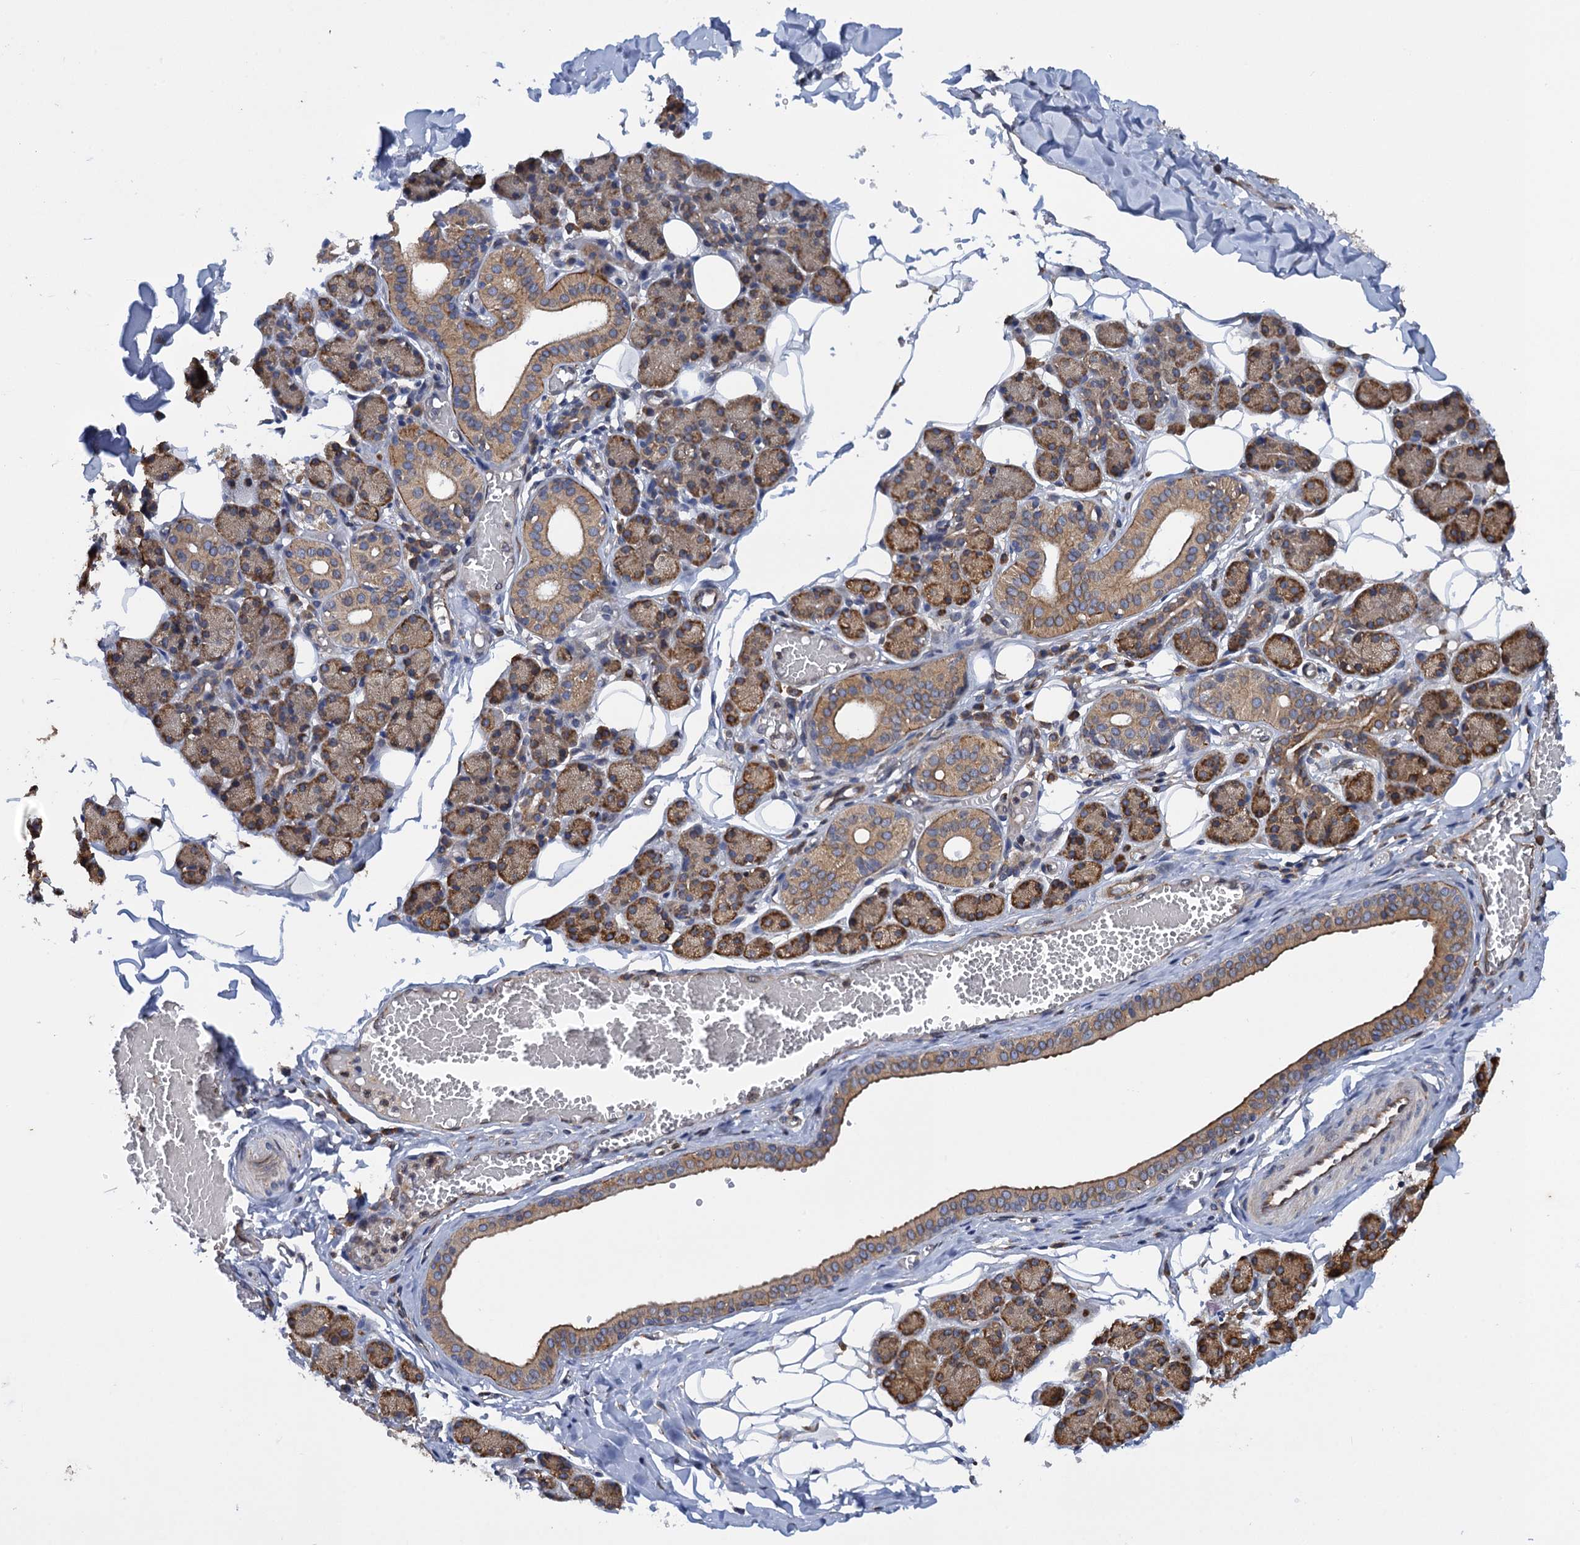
{"staining": {"intensity": "moderate", "quantity": "25%-75%", "location": "cytoplasmic/membranous"}, "tissue": "salivary gland", "cell_type": "Glandular cells", "image_type": "normal", "snomed": [{"axis": "morphology", "description": "Normal tissue, NOS"}, {"axis": "topography", "description": "Salivary gland"}], "caption": "About 25%-75% of glandular cells in unremarkable salivary gland show moderate cytoplasmic/membranous protein expression as visualized by brown immunohistochemical staining.", "gene": "ARMC5", "patient": {"sex": "female", "age": 33}}